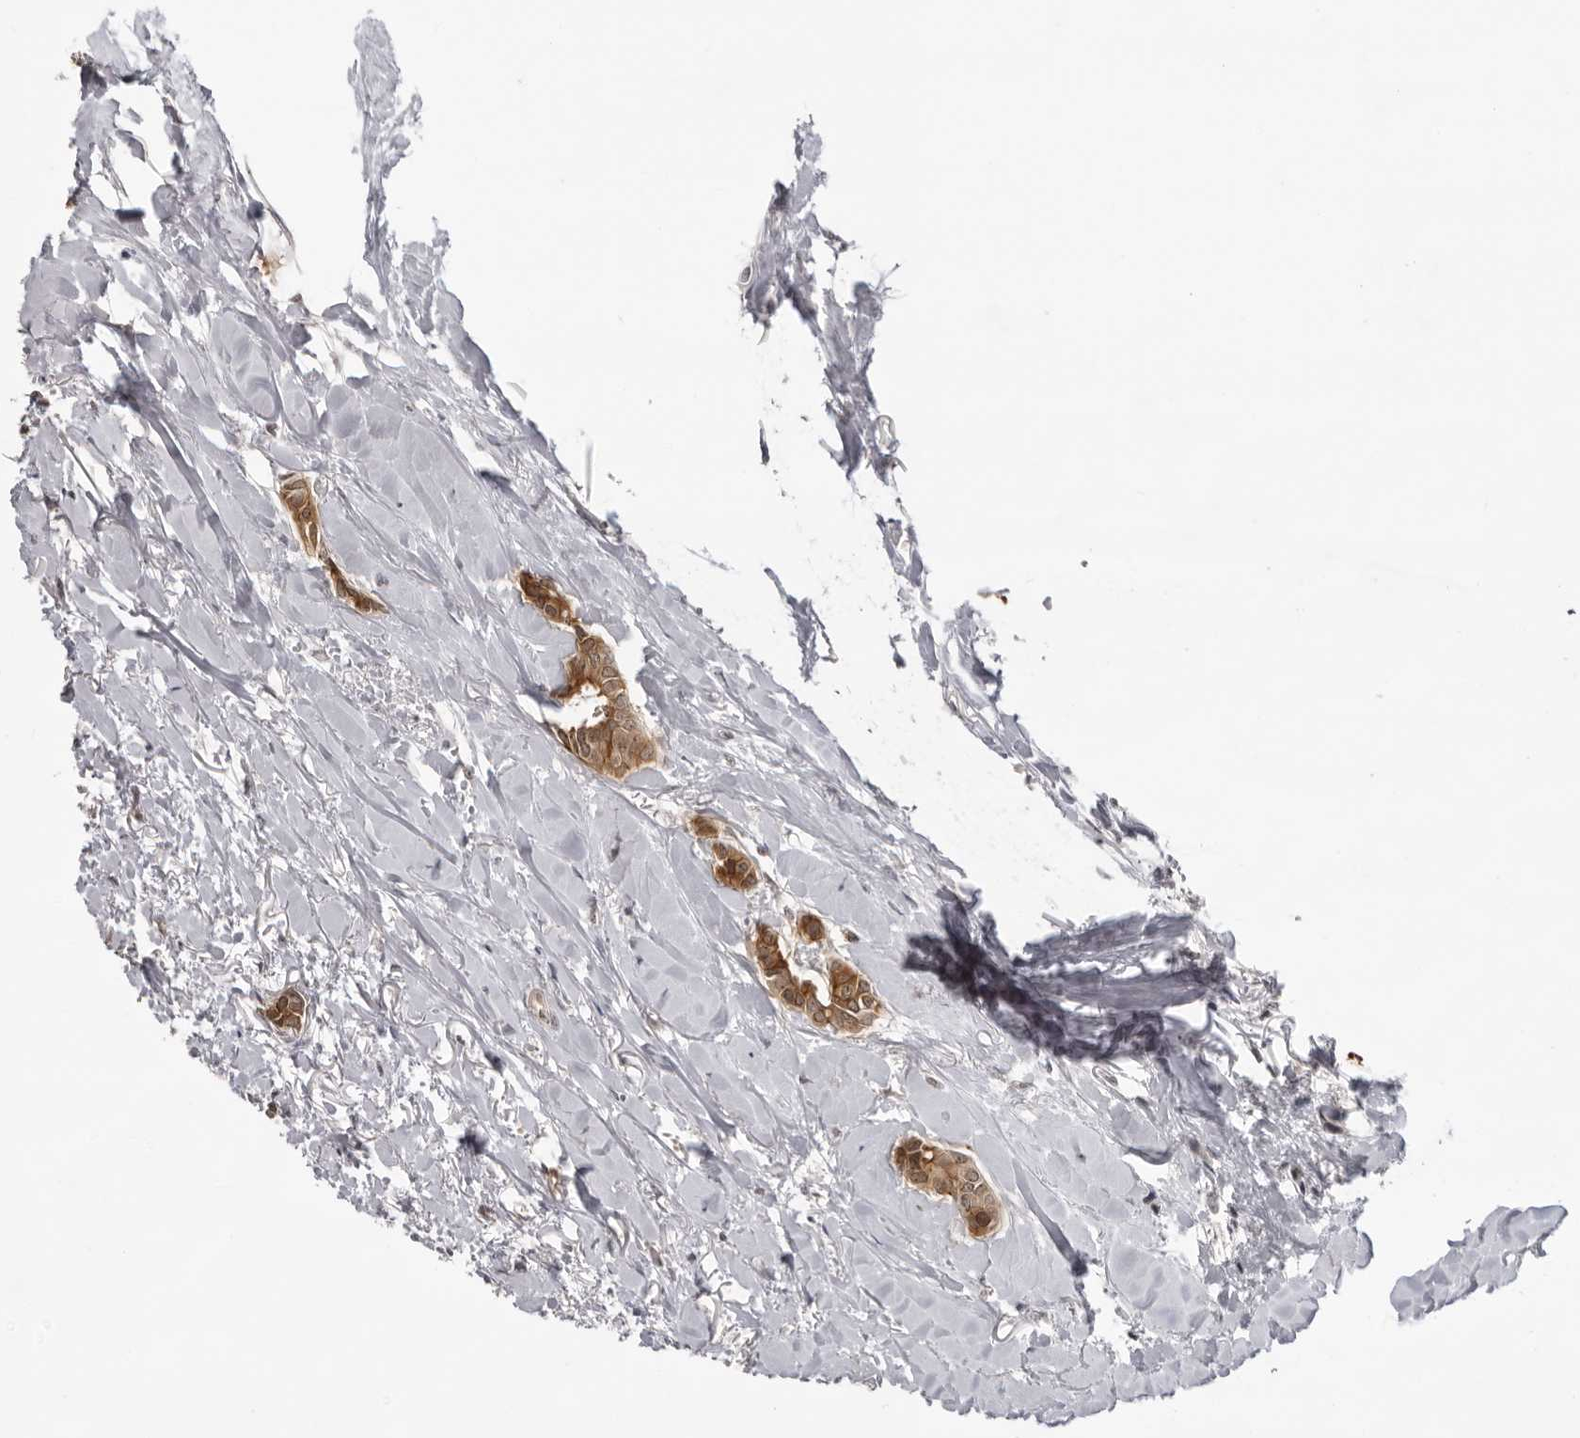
{"staining": {"intensity": "strong", "quantity": ">75%", "location": "cytoplasmic/membranous"}, "tissue": "head and neck cancer", "cell_type": "Tumor cells", "image_type": "cancer", "snomed": [{"axis": "morphology", "description": "Adenocarcinoma, NOS"}, {"axis": "topography", "description": "Salivary gland"}, {"axis": "topography", "description": "Head-Neck"}], "caption": "Adenocarcinoma (head and neck) stained with immunohistochemistry shows strong cytoplasmic/membranous expression in approximately >75% of tumor cells. The staining was performed using DAB to visualize the protein expression in brown, while the nuclei were stained in blue with hematoxylin (Magnification: 20x).", "gene": "EXOSC10", "patient": {"sex": "female", "age": 59}}